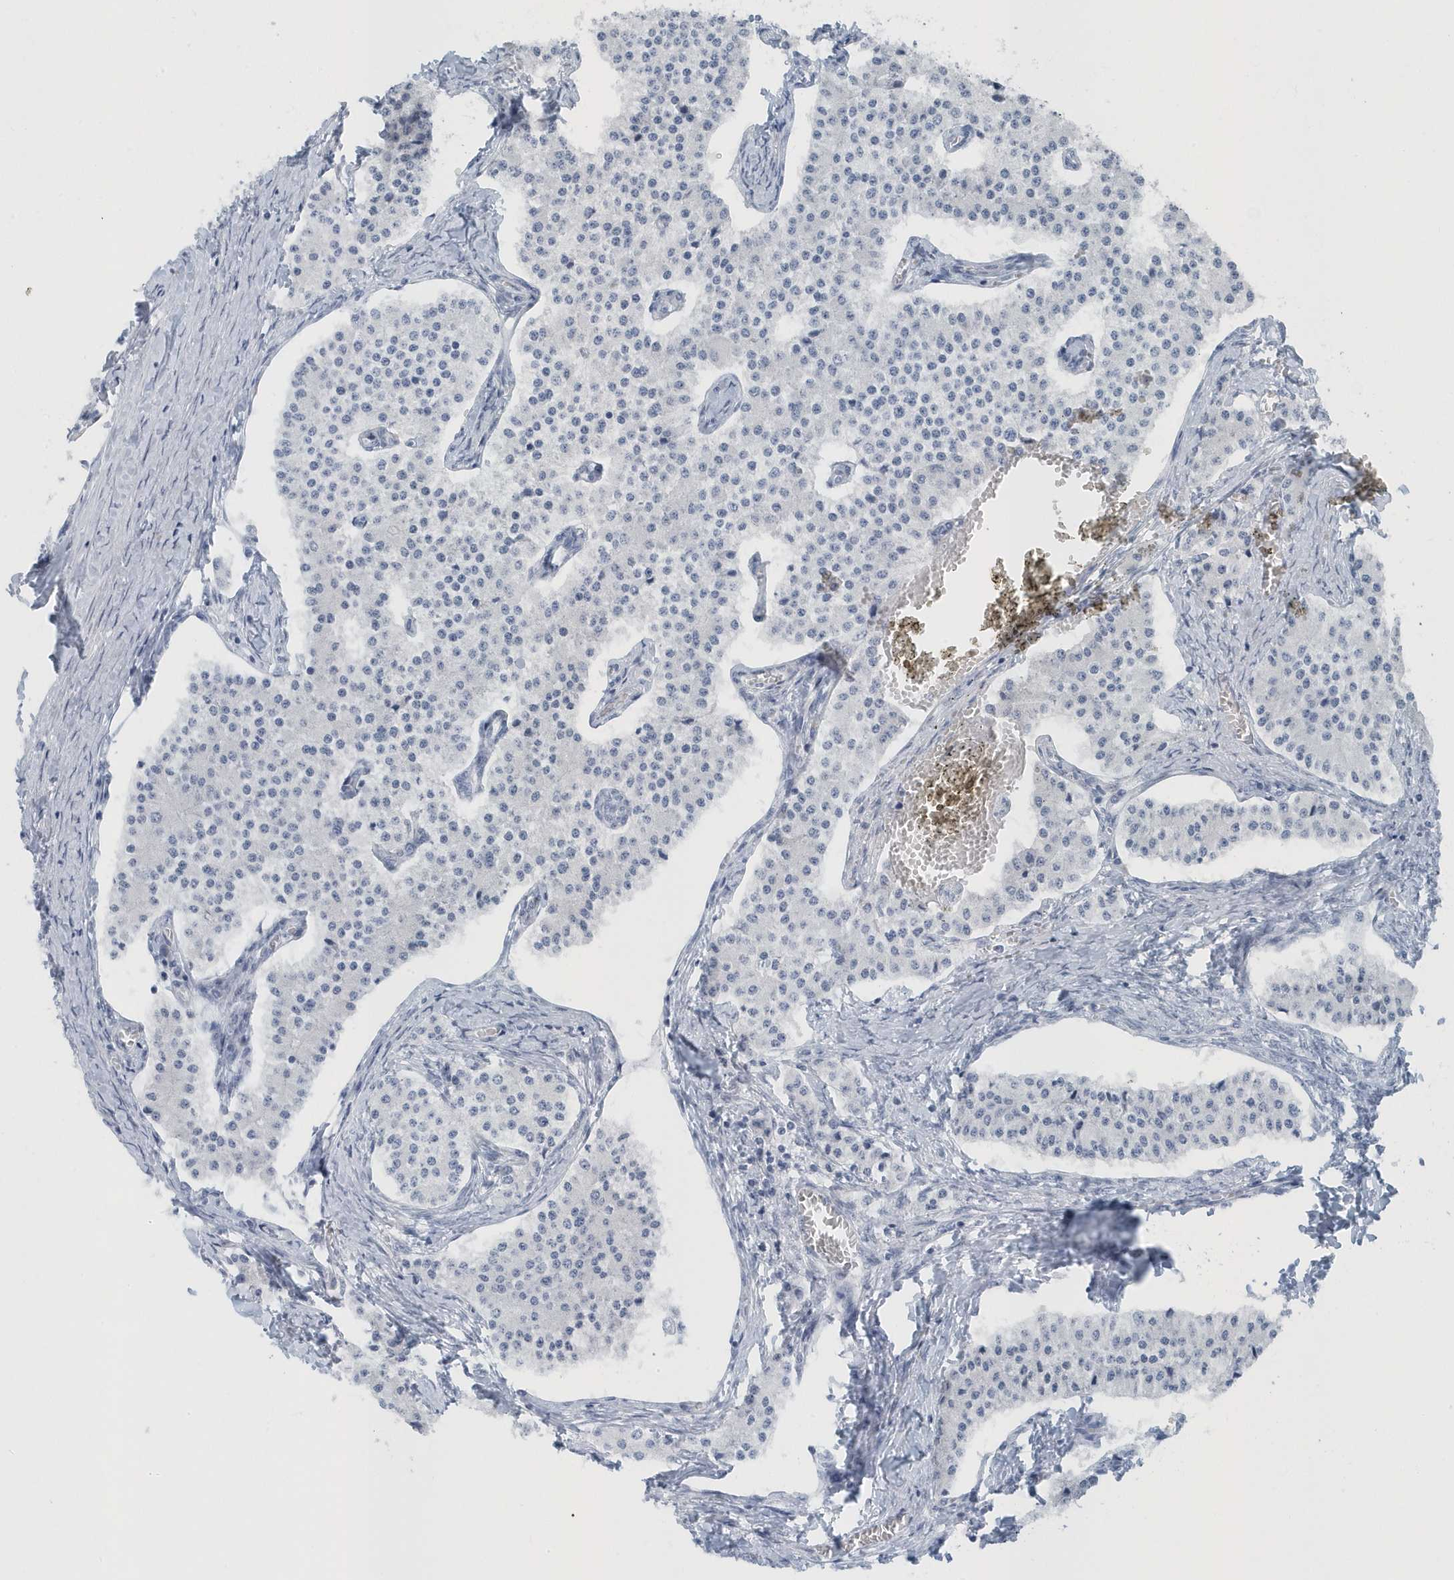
{"staining": {"intensity": "negative", "quantity": "none", "location": "none"}, "tissue": "carcinoid", "cell_type": "Tumor cells", "image_type": "cancer", "snomed": [{"axis": "morphology", "description": "Carcinoid, malignant, NOS"}, {"axis": "topography", "description": "Colon"}], "caption": "Carcinoid was stained to show a protein in brown. There is no significant expression in tumor cells.", "gene": "RPF2", "patient": {"sex": "female", "age": 52}}